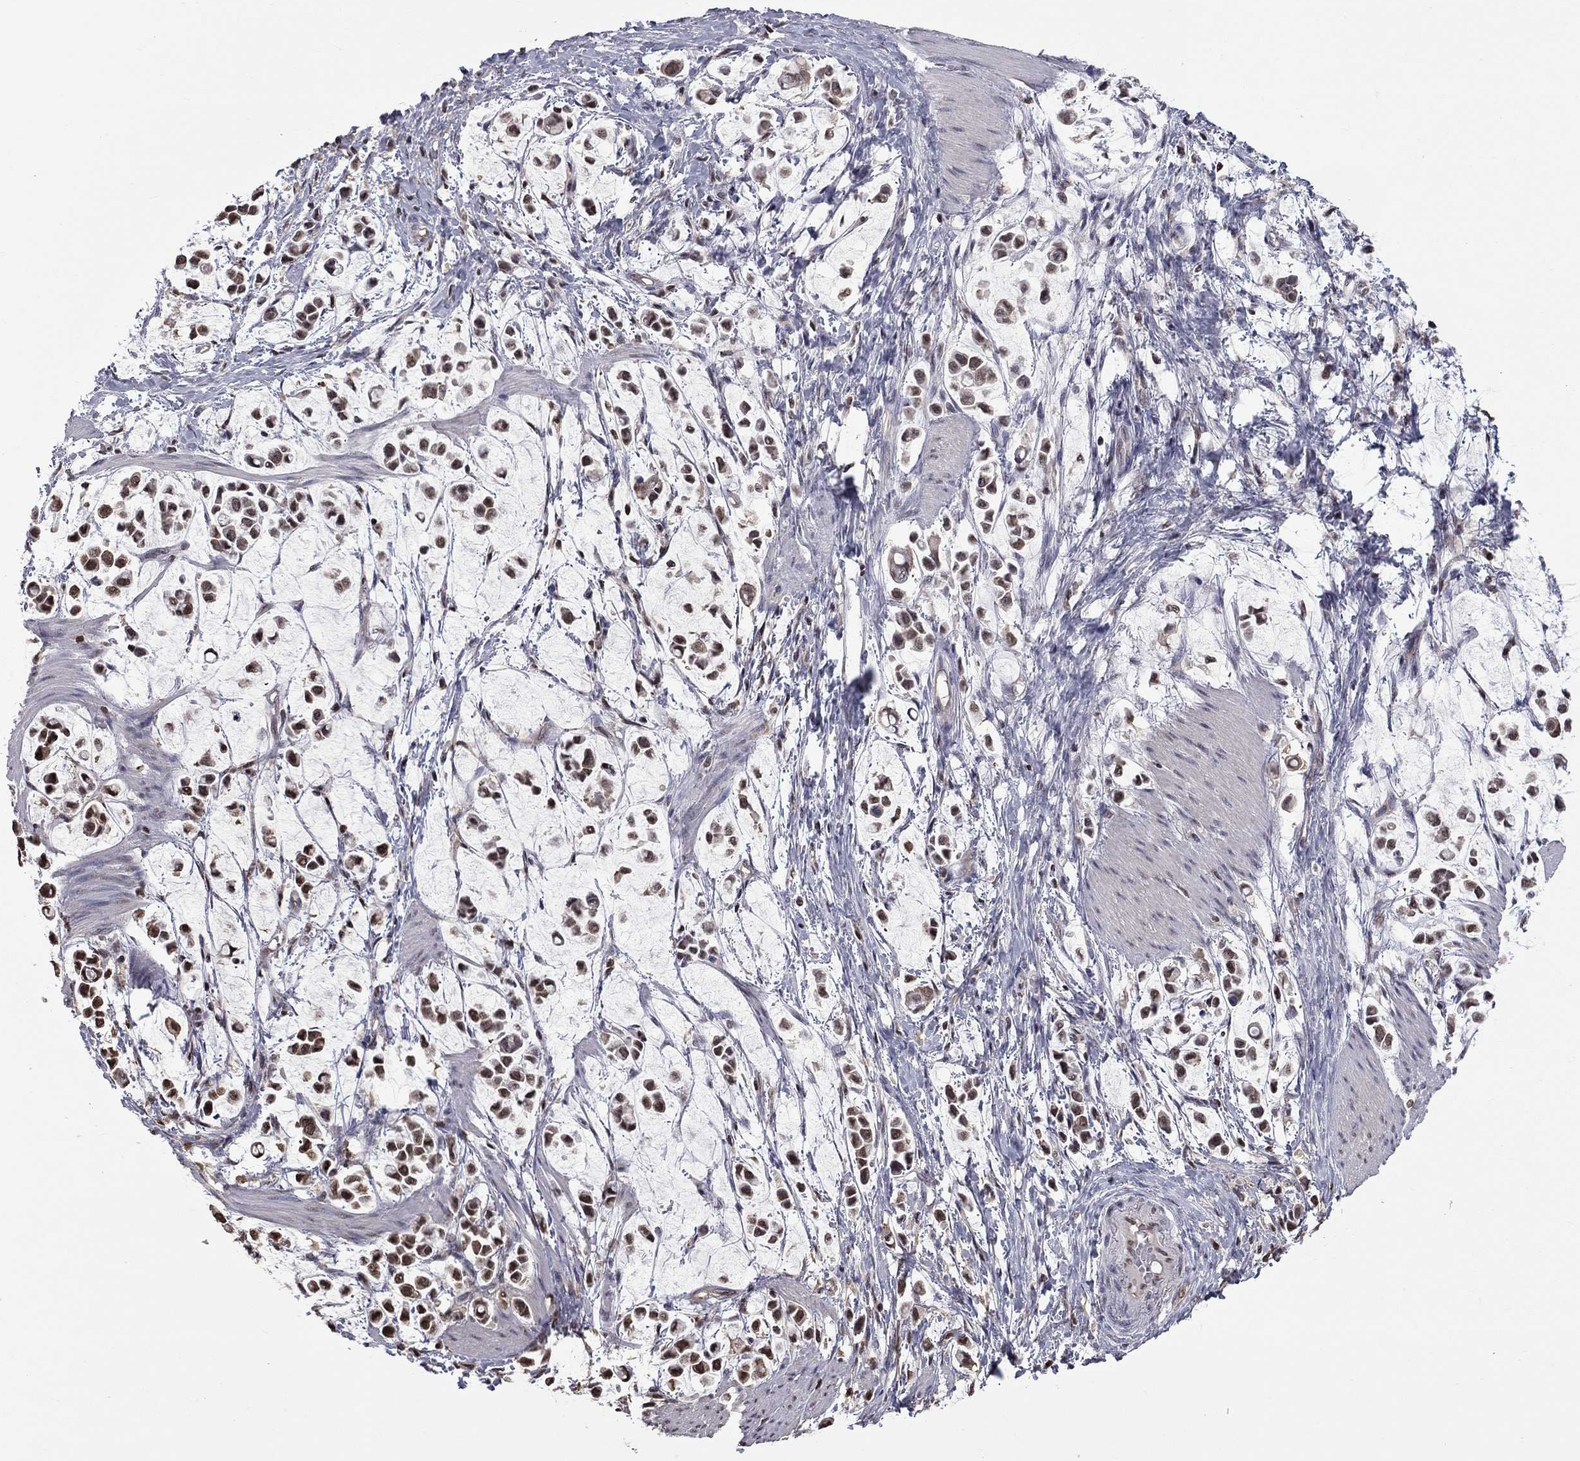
{"staining": {"intensity": "moderate", "quantity": "25%-75%", "location": "nuclear"}, "tissue": "stomach cancer", "cell_type": "Tumor cells", "image_type": "cancer", "snomed": [{"axis": "morphology", "description": "Adenocarcinoma, NOS"}, {"axis": "topography", "description": "Stomach"}], "caption": "Human stomach adenocarcinoma stained for a protein (brown) exhibits moderate nuclear positive expression in approximately 25%-75% of tumor cells.", "gene": "RFWD3", "patient": {"sex": "male", "age": 82}}